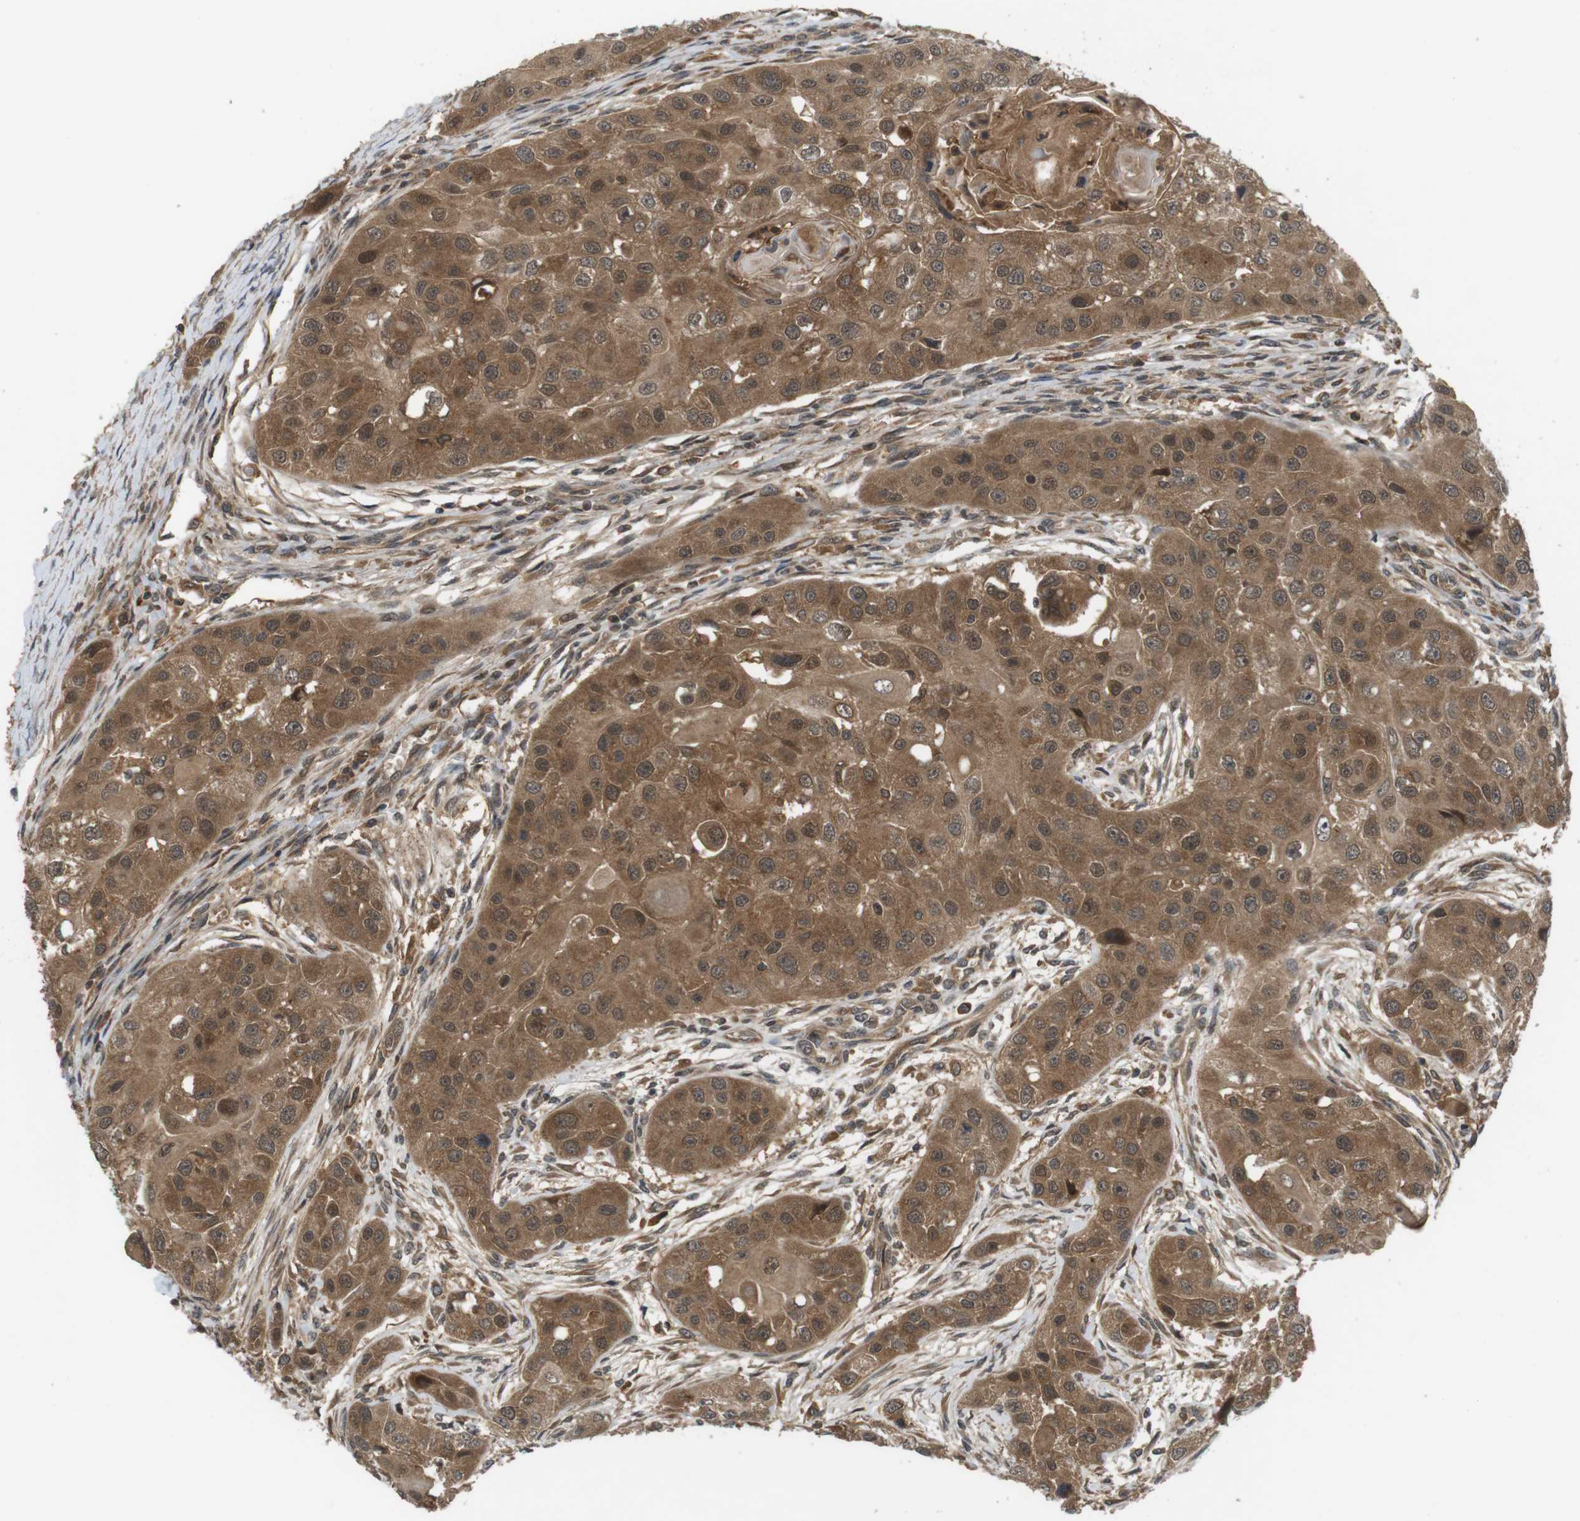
{"staining": {"intensity": "moderate", "quantity": ">75%", "location": "cytoplasmic/membranous"}, "tissue": "head and neck cancer", "cell_type": "Tumor cells", "image_type": "cancer", "snomed": [{"axis": "morphology", "description": "Normal tissue, NOS"}, {"axis": "morphology", "description": "Squamous cell carcinoma, NOS"}, {"axis": "topography", "description": "Skeletal muscle"}, {"axis": "topography", "description": "Head-Neck"}], "caption": "Immunohistochemistry of human head and neck cancer (squamous cell carcinoma) exhibits medium levels of moderate cytoplasmic/membranous staining in about >75% of tumor cells.", "gene": "NFKBIE", "patient": {"sex": "male", "age": 51}}